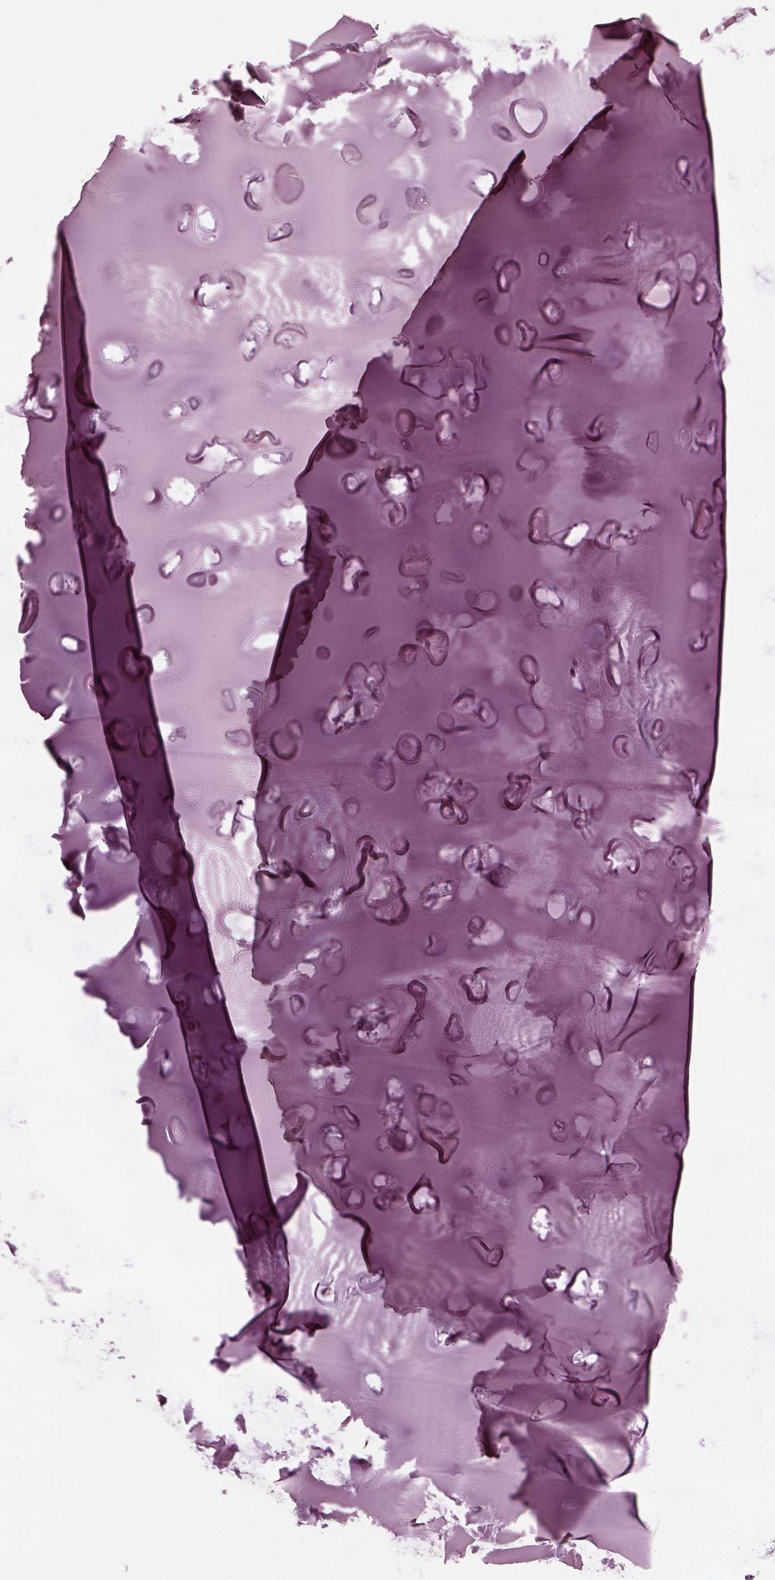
{"staining": {"intensity": "negative", "quantity": "none", "location": "none"}, "tissue": "soft tissue", "cell_type": "Chondrocytes", "image_type": "normal", "snomed": [{"axis": "morphology", "description": "Normal tissue, NOS"}, {"axis": "morphology", "description": "Squamous cell carcinoma, NOS"}, {"axis": "topography", "description": "Cartilage tissue"}, {"axis": "topography", "description": "Lung"}], "caption": "IHC of normal human soft tissue shows no expression in chondrocytes.", "gene": "PSTPIP2", "patient": {"sex": "male", "age": 66}}